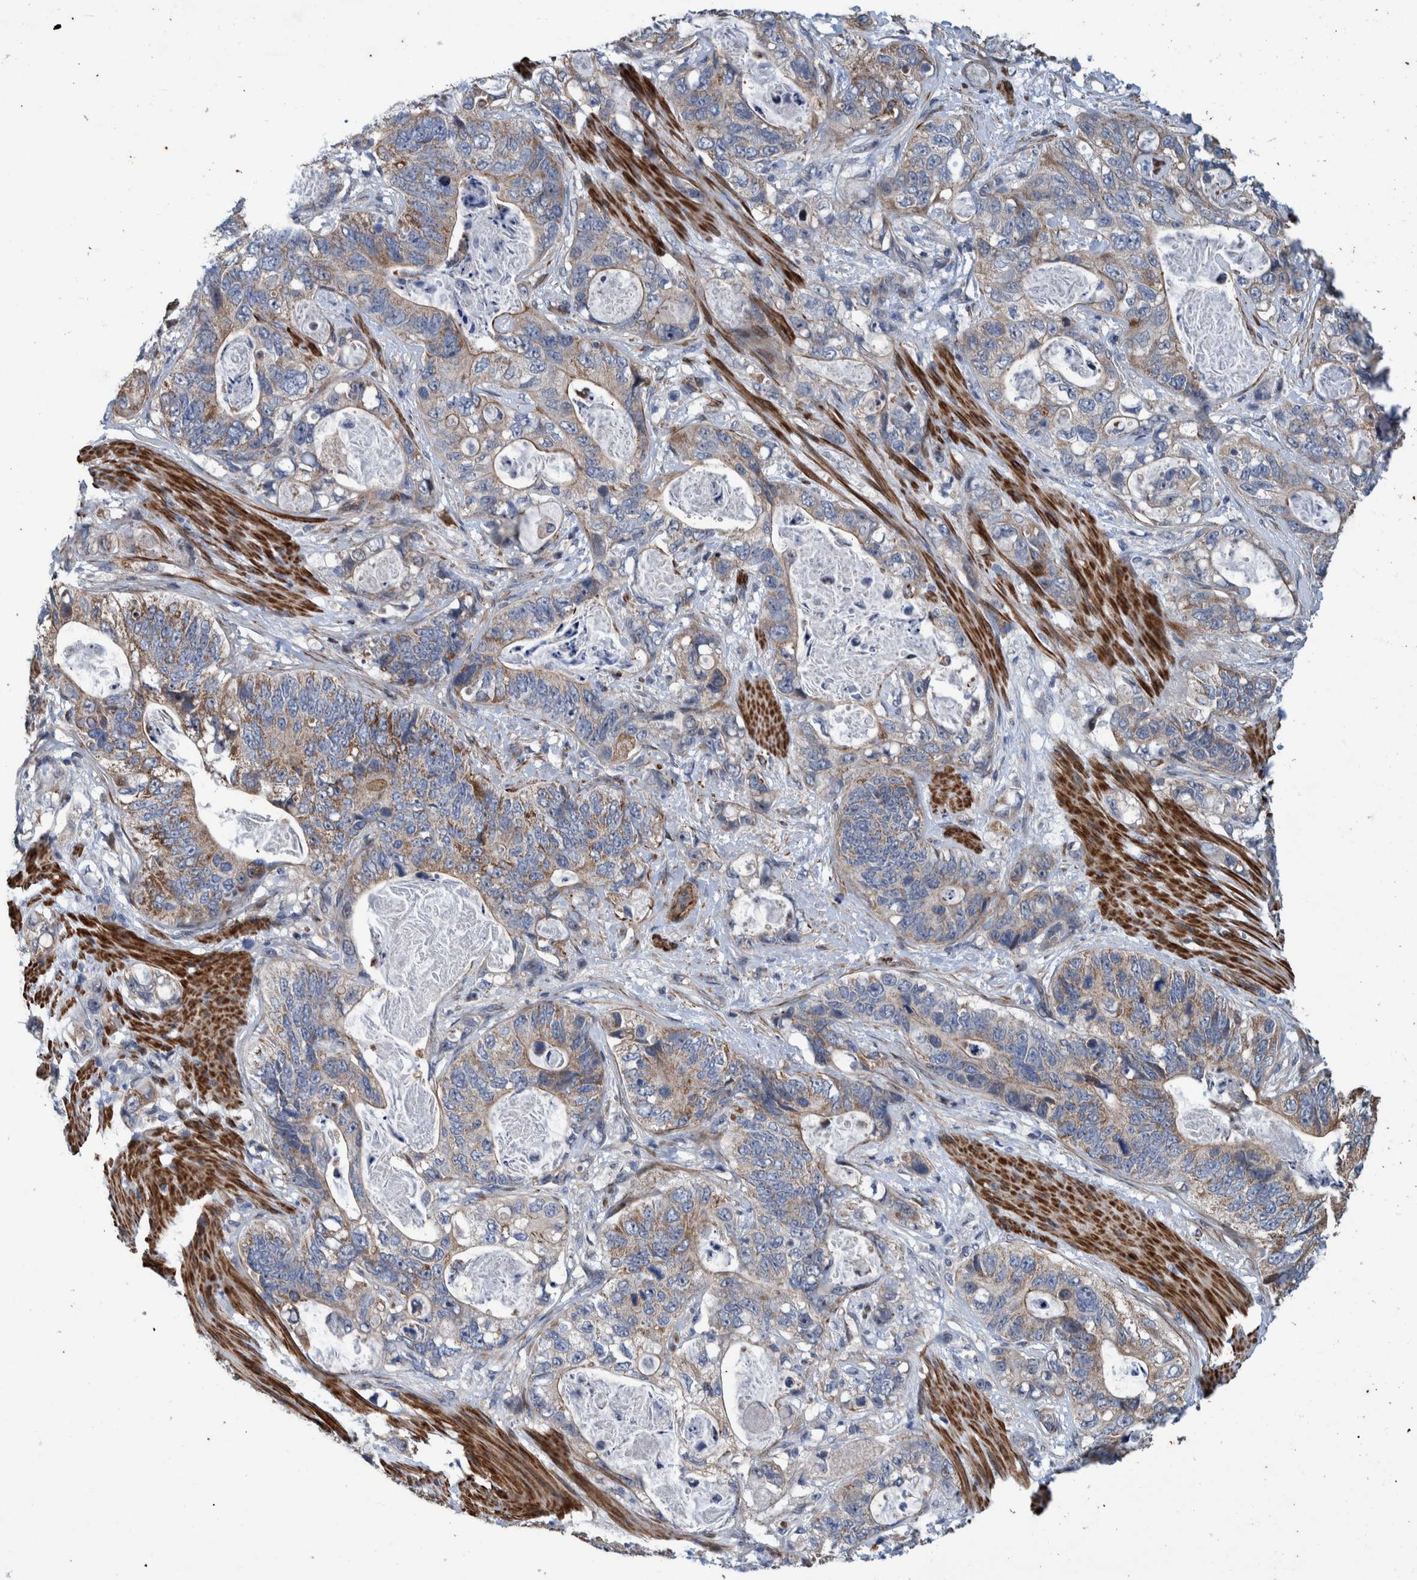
{"staining": {"intensity": "weak", "quantity": "25%-75%", "location": "cytoplasmic/membranous"}, "tissue": "stomach cancer", "cell_type": "Tumor cells", "image_type": "cancer", "snomed": [{"axis": "morphology", "description": "Normal tissue, NOS"}, {"axis": "morphology", "description": "Adenocarcinoma, NOS"}, {"axis": "topography", "description": "Stomach"}], "caption": "A high-resolution image shows immunohistochemistry staining of adenocarcinoma (stomach), which displays weak cytoplasmic/membranous staining in about 25%-75% of tumor cells.", "gene": "MKS1", "patient": {"sex": "female", "age": 89}}